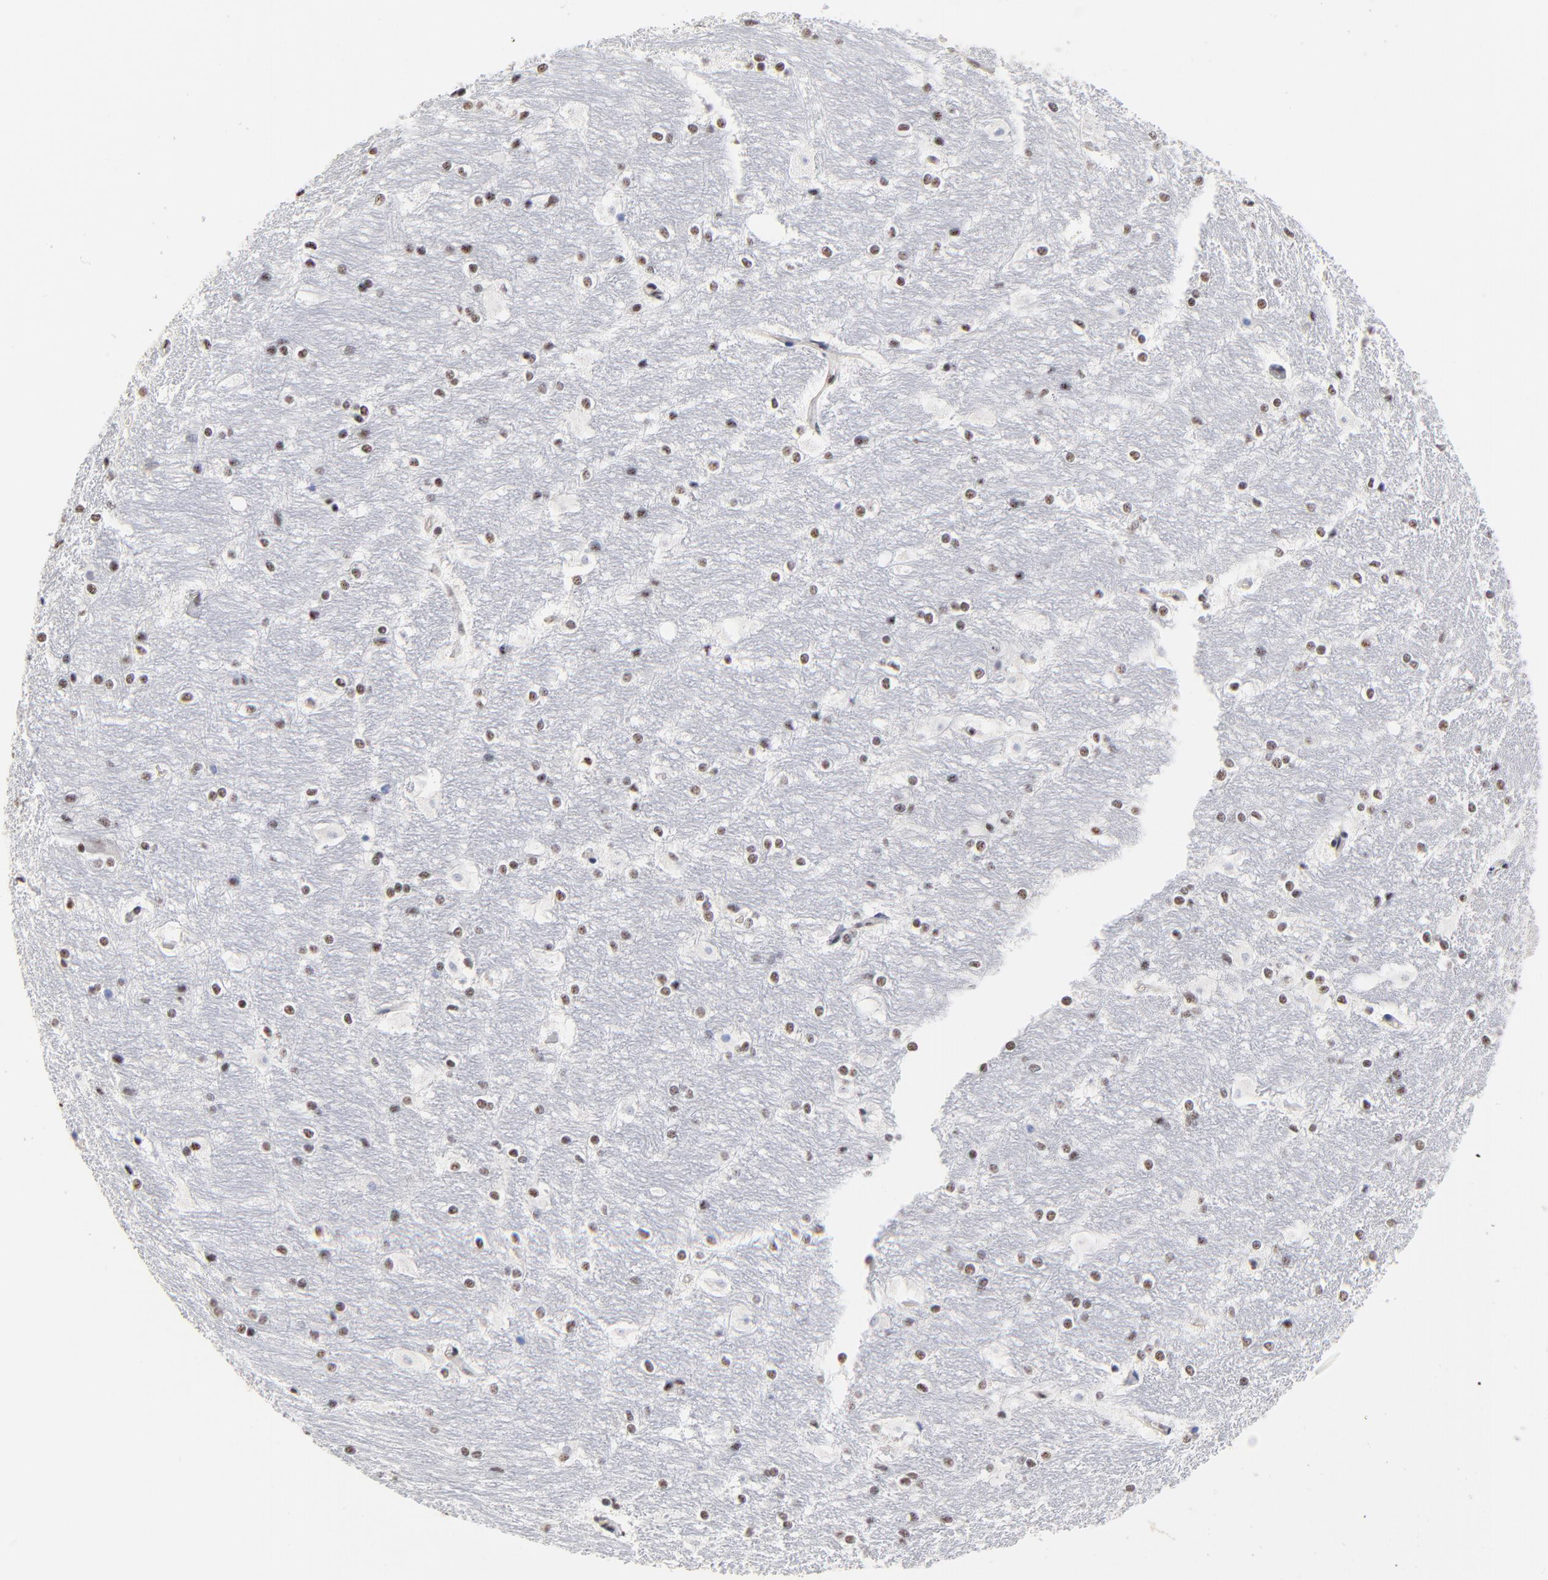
{"staining": {"intensity": "moderate", "quantity": "<25%", "location": "nuclear"}, "tissue": "hippocampus", "cell_type": "Glial cells", "image_type": "normal", "snomed": [{"axis": "morphology", "description": "Normal tissue, NOS"}, {"axis": "topography", "description": "Hippocampus"}], "caption": "This photomicrograph exhibits immunohistochemistry (IHC) staining of normal human hippocampus, with low moderate nuclear staining in about <25% of glial cells.", "gene": "MBD4", "patient": {"sex": "female", "age": 19}}